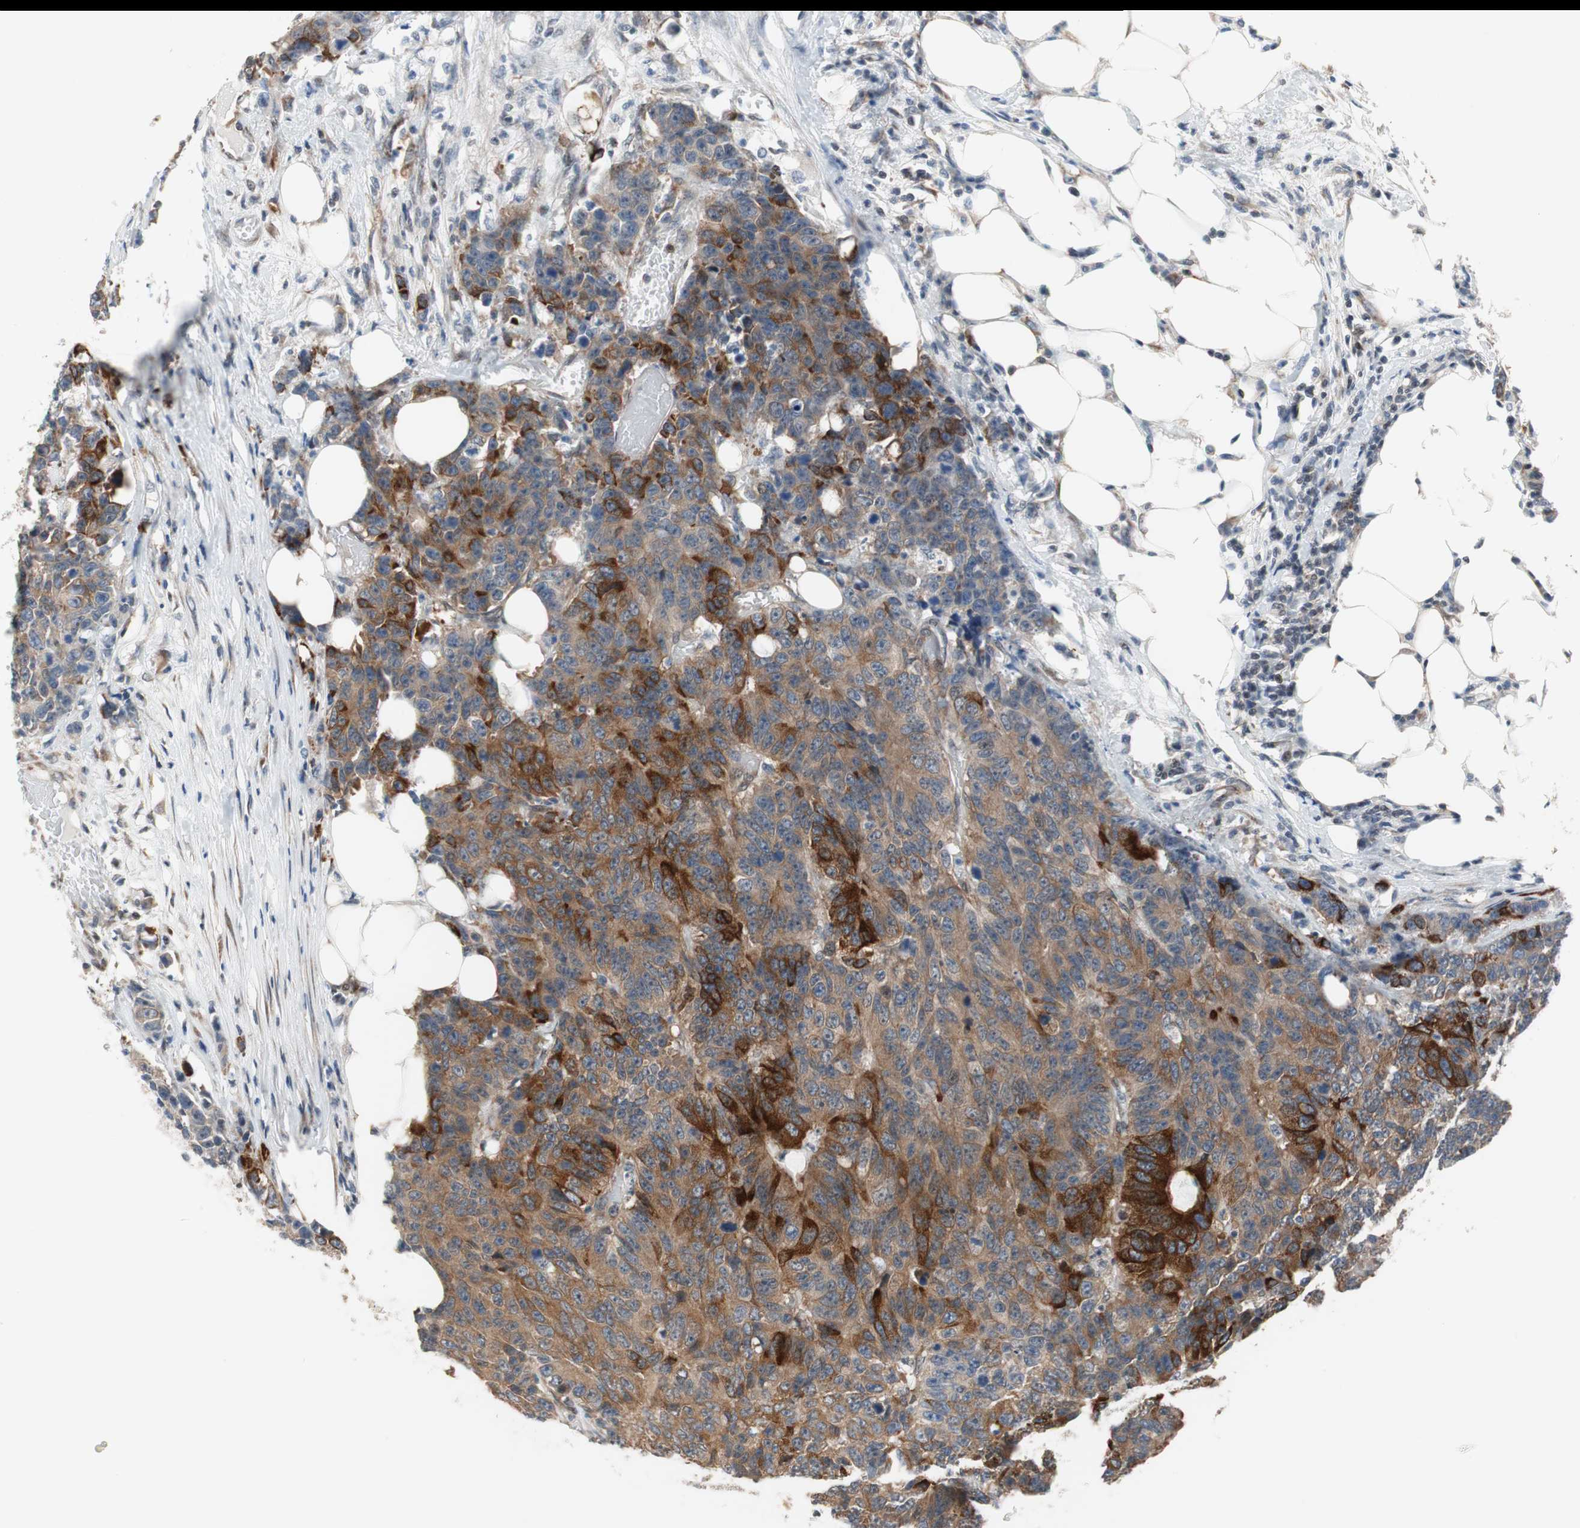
{"staining": {"intensity": "moderate", "quantity": ">75%", "location": "cytoplasmic/membranous"}, "tissue": "colorectal cancer", "cell_type": "Tumor cells", "image_type": "cancer", "snomed": [{"axis": "morphology", "description": "Adenocarcinoma, NOS"}, {"axis": "topography", "description": "Colon"}], "caption": "This histopathology image exhibits colorectal cancer (adenocarcinoma) stained with immunohistochemistry (IHC) to label a protein in brown. The cytoplasmic/membranous of tumor cells show moderate positivity for the protein. Nuclei are counter-stained blue.", "gene": "ZNF512B", "patient": {"sex": "female", "age": 86}}